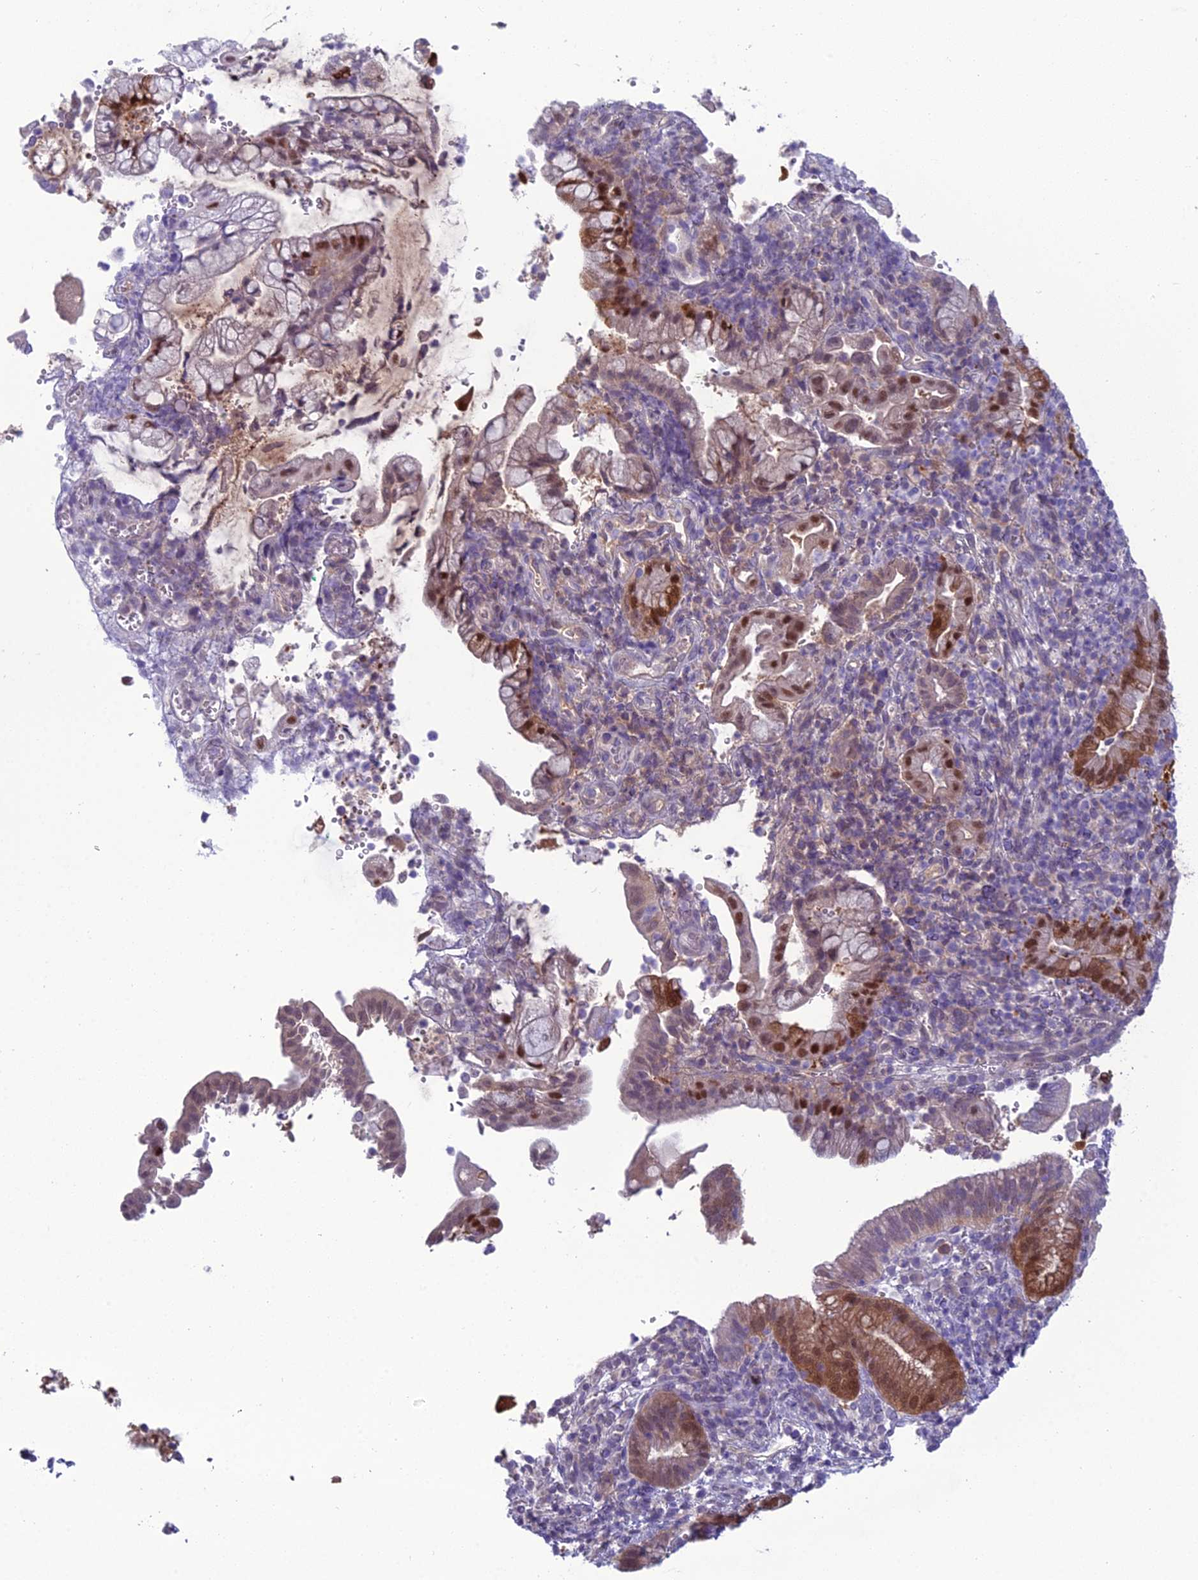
{"staining": {"intensity": "moderate", "quantity": "25%-75%", "location": "cytoplasmic/membranous,nuclear"}, "tissue": "pancreatic cancer", "cell_type": "Tumor cells", "image_type": "cancer", "snomed": [{"axis": "morphology", "description": "Normal tissue, NOS"}, {"axis": "morphology", "description": "Adenocarcinoma, NOS"}, {"axis": "topography", "description": "Pancreas"}], "caption": "This is an image of IHC staining of pancreatic cancer (adenocarcinoma), which shows moderate expression in the cytoplasmic/membranous and nuclear of tumor cells.", "gene": "GNPNAT1", "patient": {"sex": "female", "age": 55}}